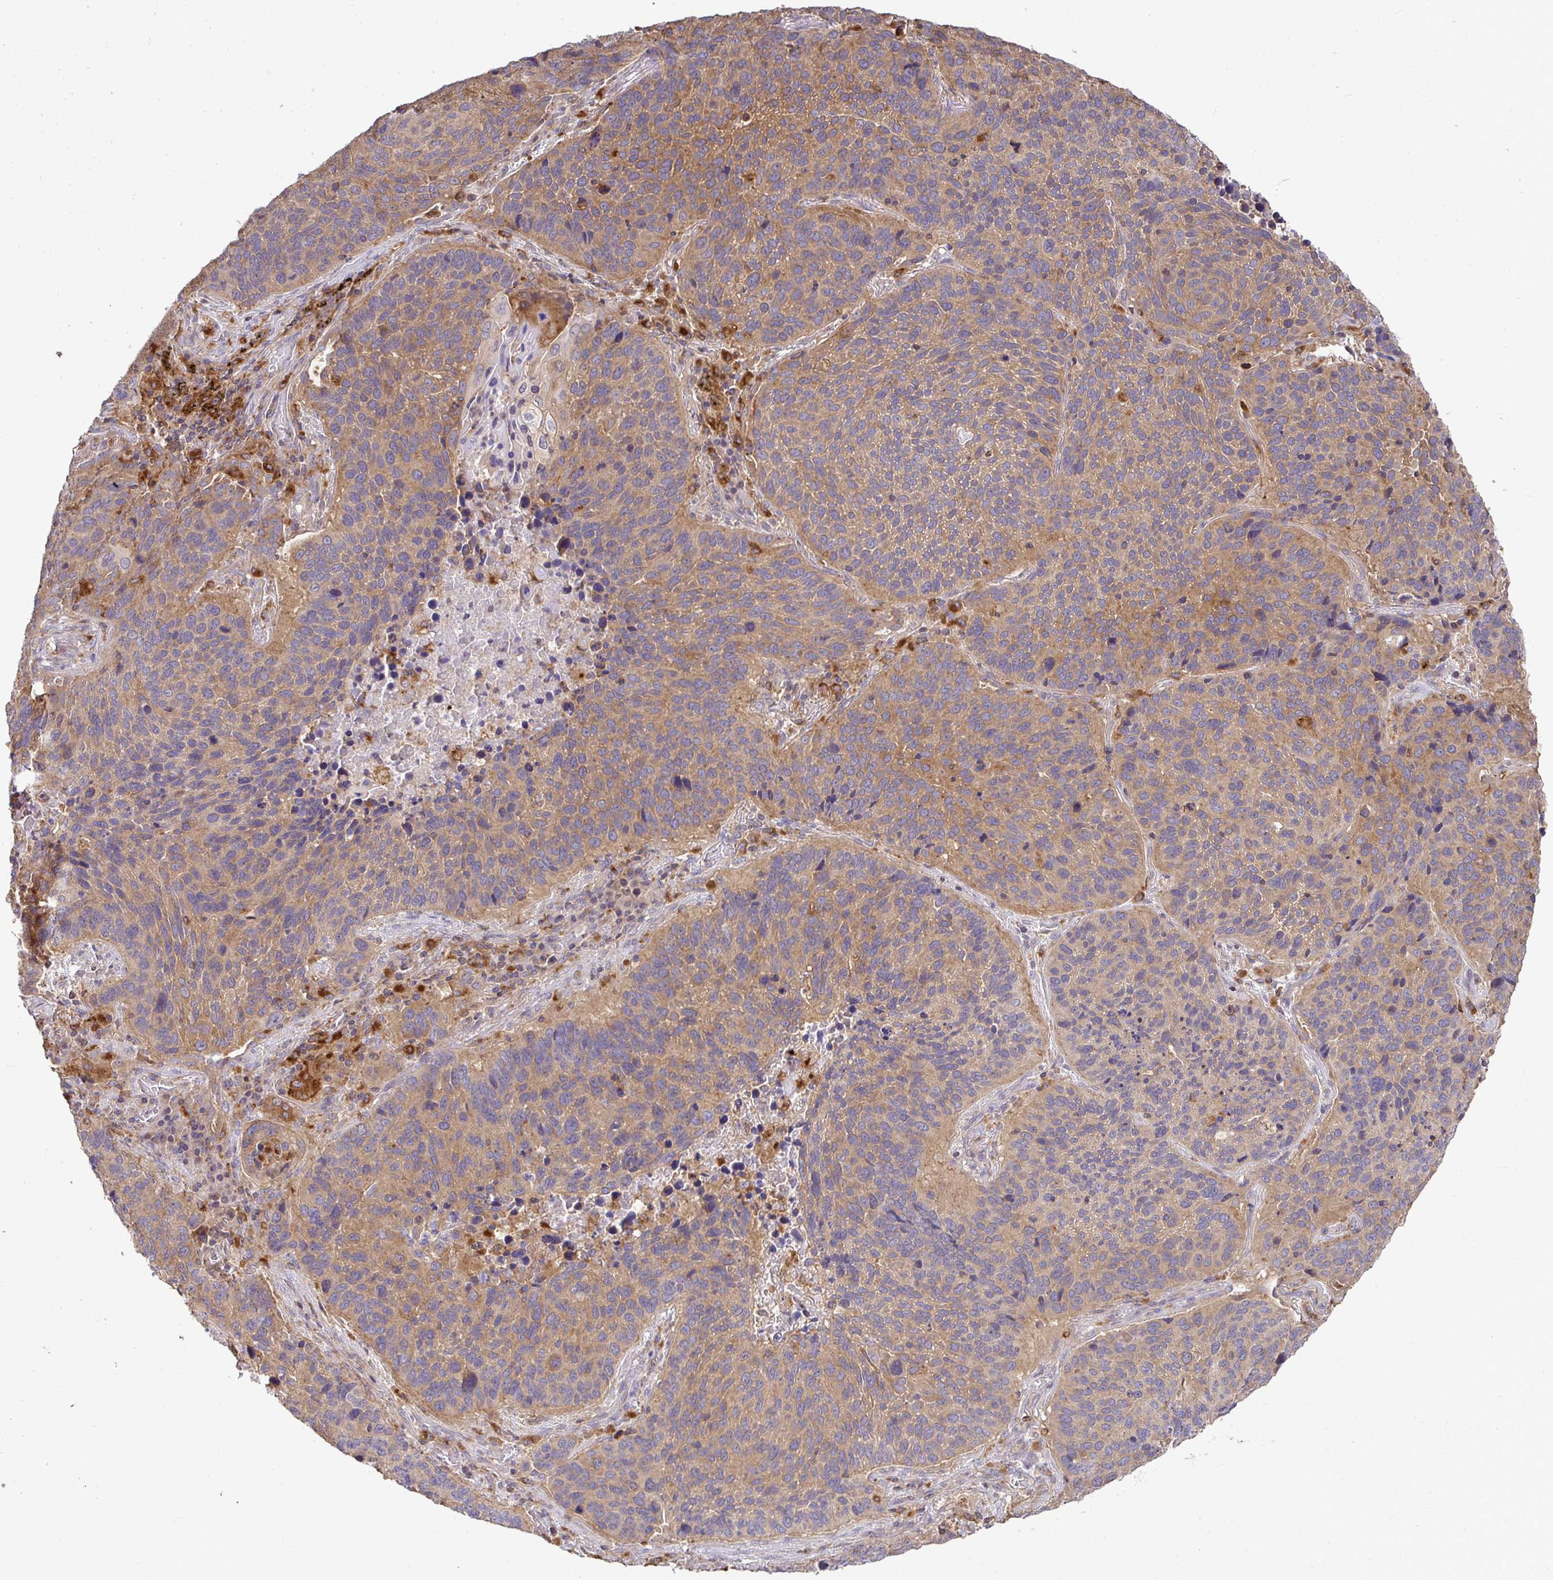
{"staining": {"intensity": "moderate", "quantity": ">75%", "location": "cytoplasmic/membranous"}, "tissue": "lung cancer", "cell_type": "Tumor cells", "image_type": "cancer", "snomed": [{"axis": "morphology", "description": "Squamous cell carcinoma, NOS"}, {"axis": "topography", "description": "Lung"}], "caption": "Moderate cytoplasmic/membranous expression for a protein is identified in approximately >75% of tumor cells of lung squamous cell carcinoma using IHC.", "gene": "ATP6V1F", "patient": {"sex": "male", "age": 68}}